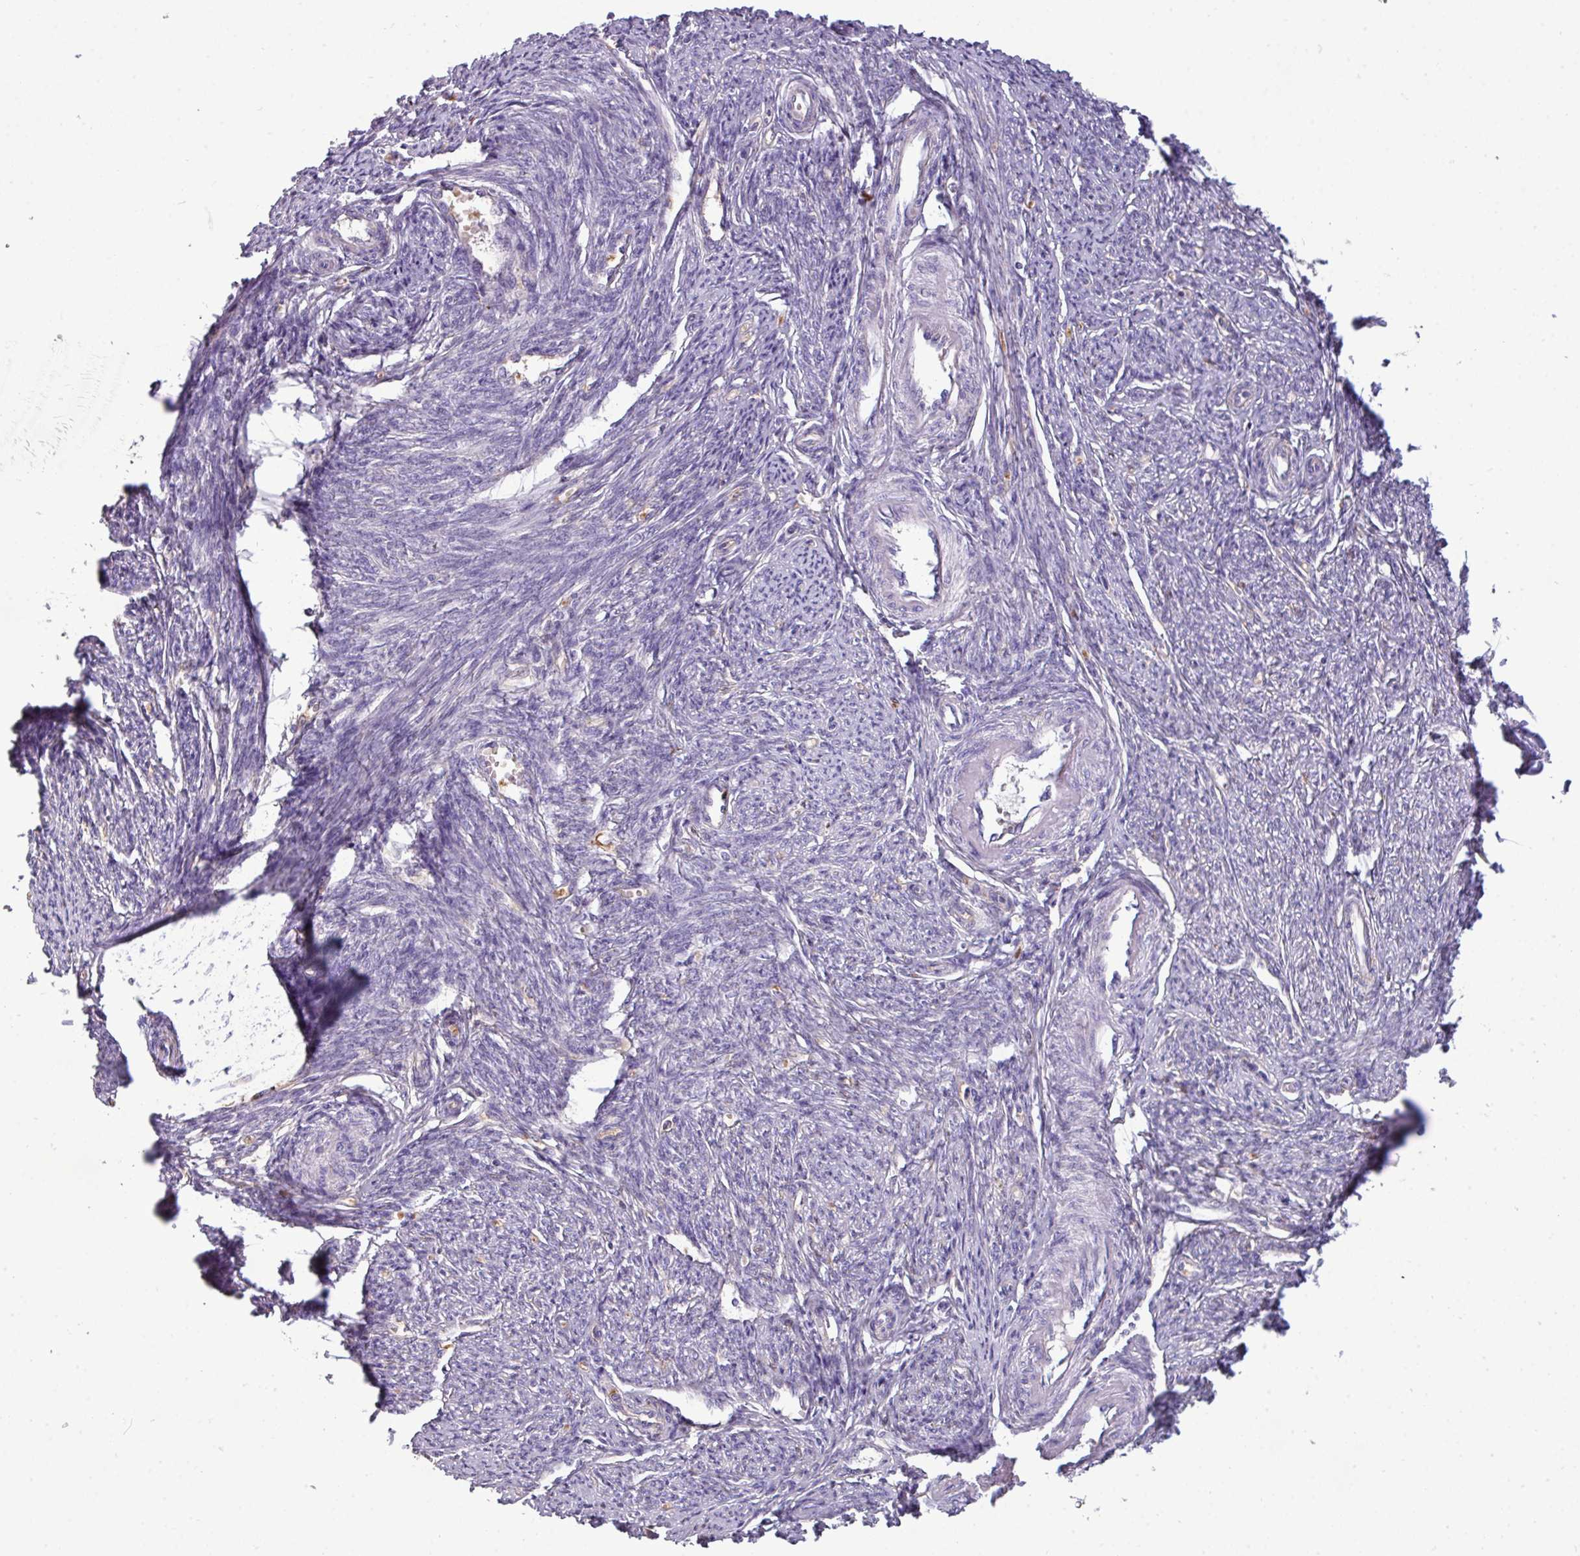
{"staining": {"intensity": "negative", "quantity": "none", "location": "none"}, "tissue": "smooth muscle", "cell_type": "Smooth muscle cells", "image_type": "normal", "snomed": [{"axis": "morphology", "description": "Normal tissue, NOS"}, {"axis": "topography", "description": "Smooth muscle"}, {"axis": "topography", "description": "Fallopian tube"}], "caption": "IHC histopathology image of unremarkable human smooth muscle stained for a protein (brown), which shows no expression in smooth muscle cells.", "gene": "DNAAF9", "patient": {"sex": "female", "age": 59}}